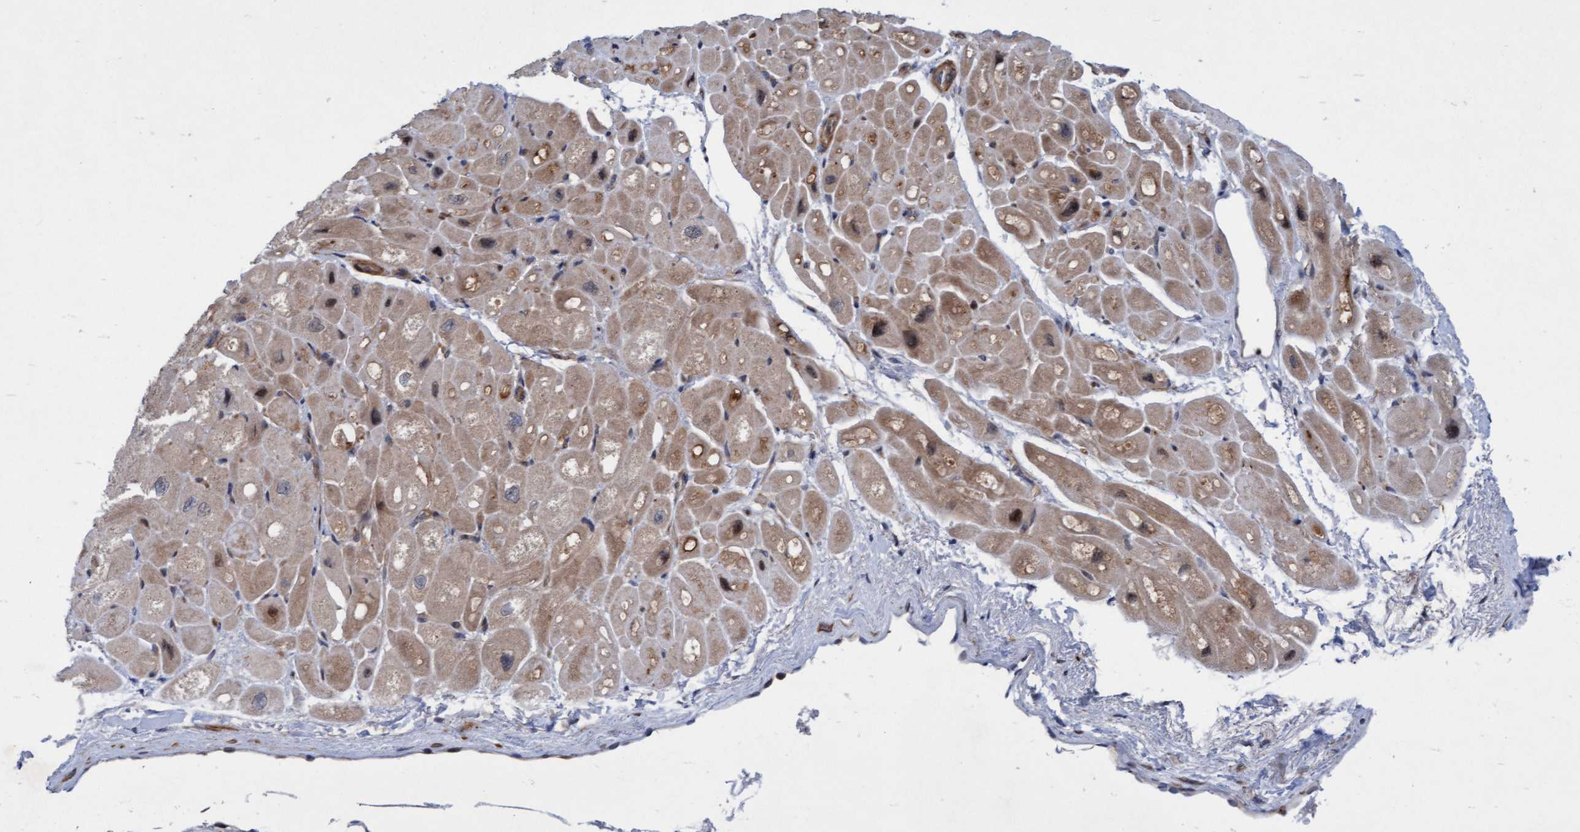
{"staining": {"intensity": "moderate", "quantity": "25%-75%", "location": "cytoplasmic/membranous,nuclear"}, "tissue": "heart muscle", "cell_type": "Cardiomyocytes", "image_type": "normal", "snomed": [{"axis": "morphology", "description": "Normal tissue, NOS"}, {"axis": "topography", "description": "Heart"}], "caption": "Moderate cytoplasmic/membranous,nuclear expression for a protein is seen in about 25%-75% of cardiomyocytes of normal heart muscle using immunohistochemistry.", "gene": "RAP1GAP2", "patient": {"sex": "male", "age": 49}}